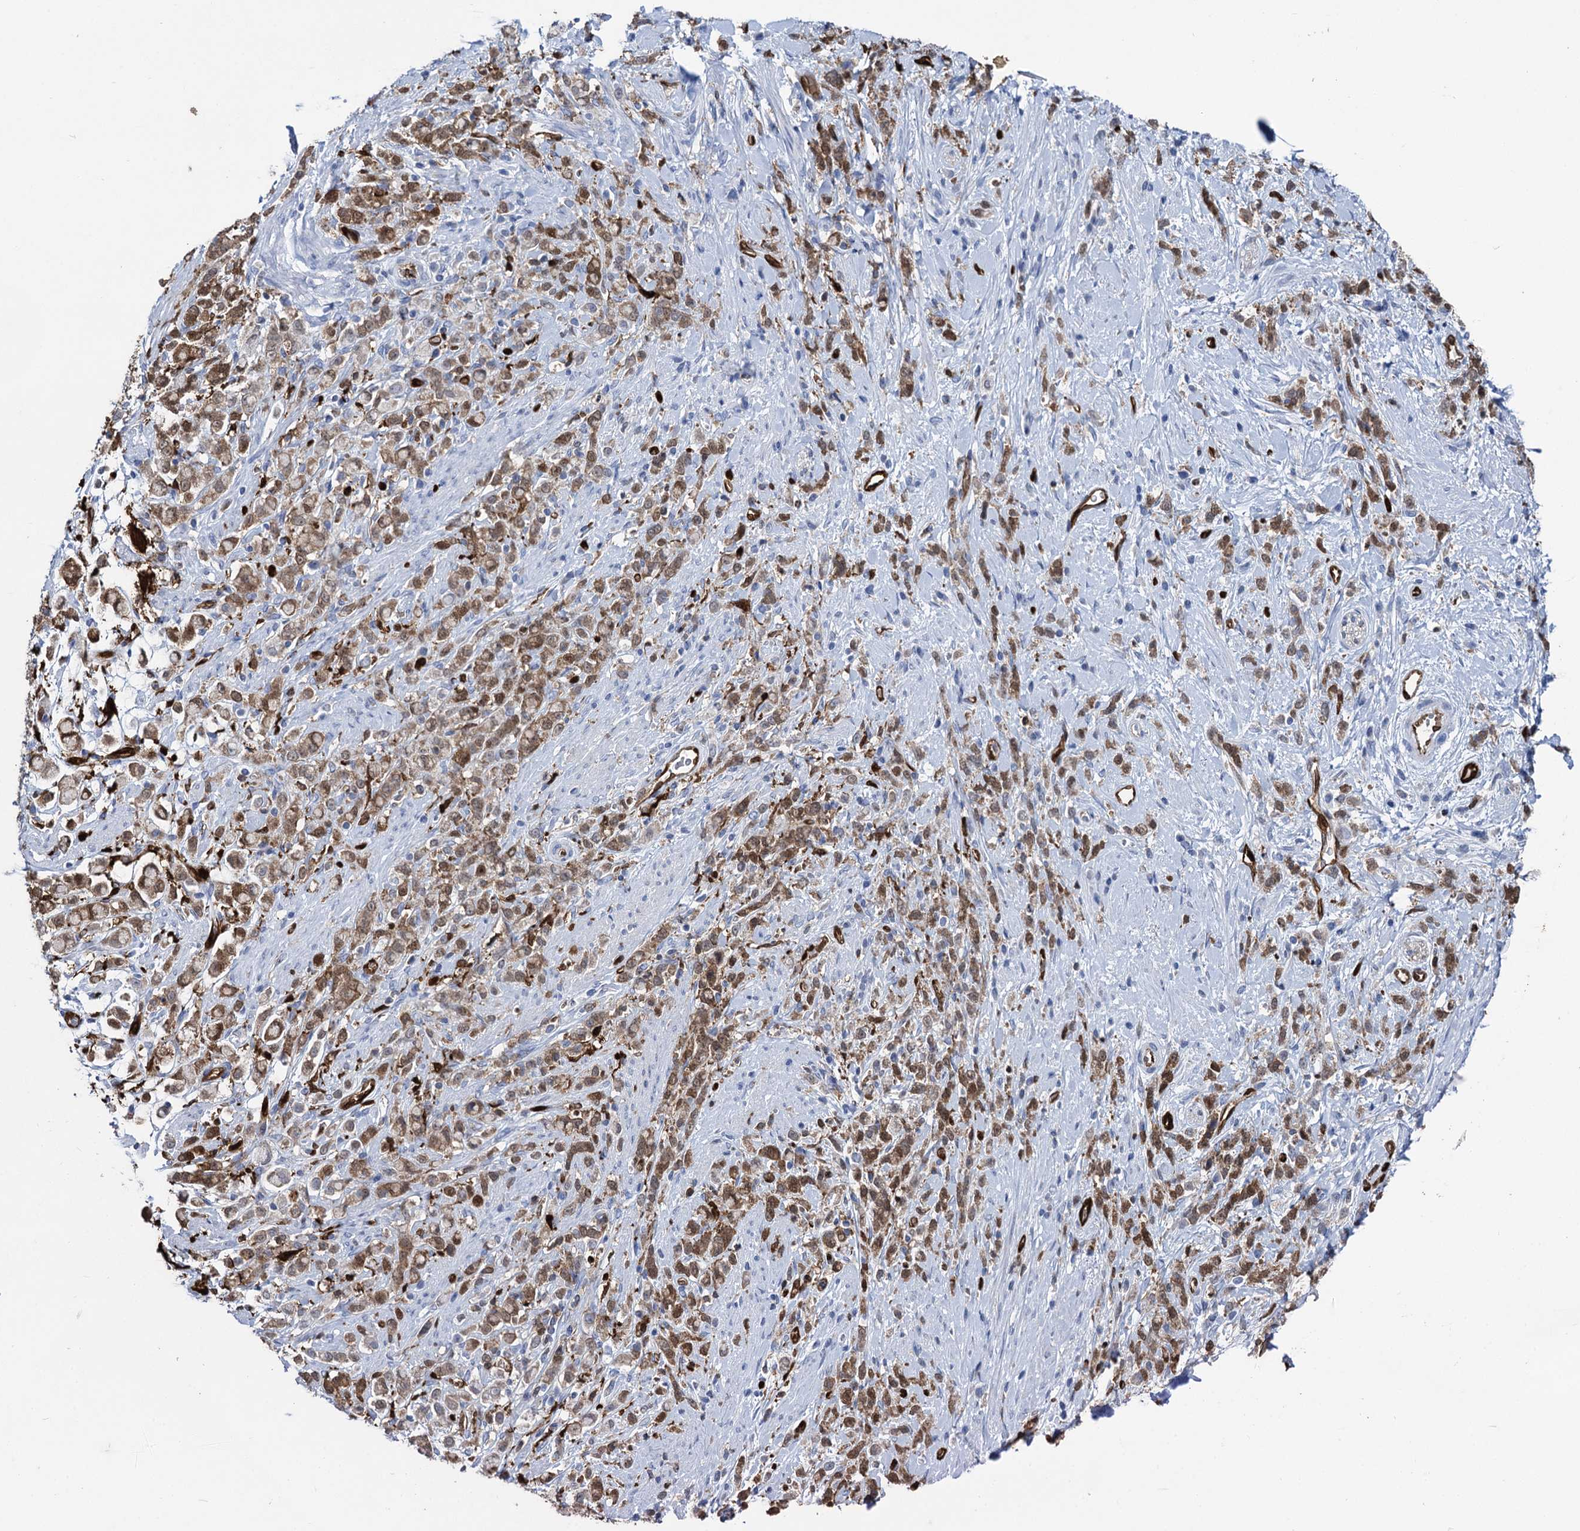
{"staining": {"intensity": "moderate", "quantity": ">75%", "location": "cytoplasmic/membranous"}, "tissue": "stomach cancer", "cell_type": "Tumor cells", "image_type": "cancer", "snomed": [{"axis": "morphology", "description": "Adenocarcinoma, NOS"}, {"axis": "topography", "description": "Stomach"}], "caption": "Brown immunohistochemical staining in human adenocarcinoma (stomach) reveals moderate cytoplasmic/membranous positivity in about >75% of tumor cells.", "gene": "FABP5", "patient": {"sex": "female", "age": 60}}